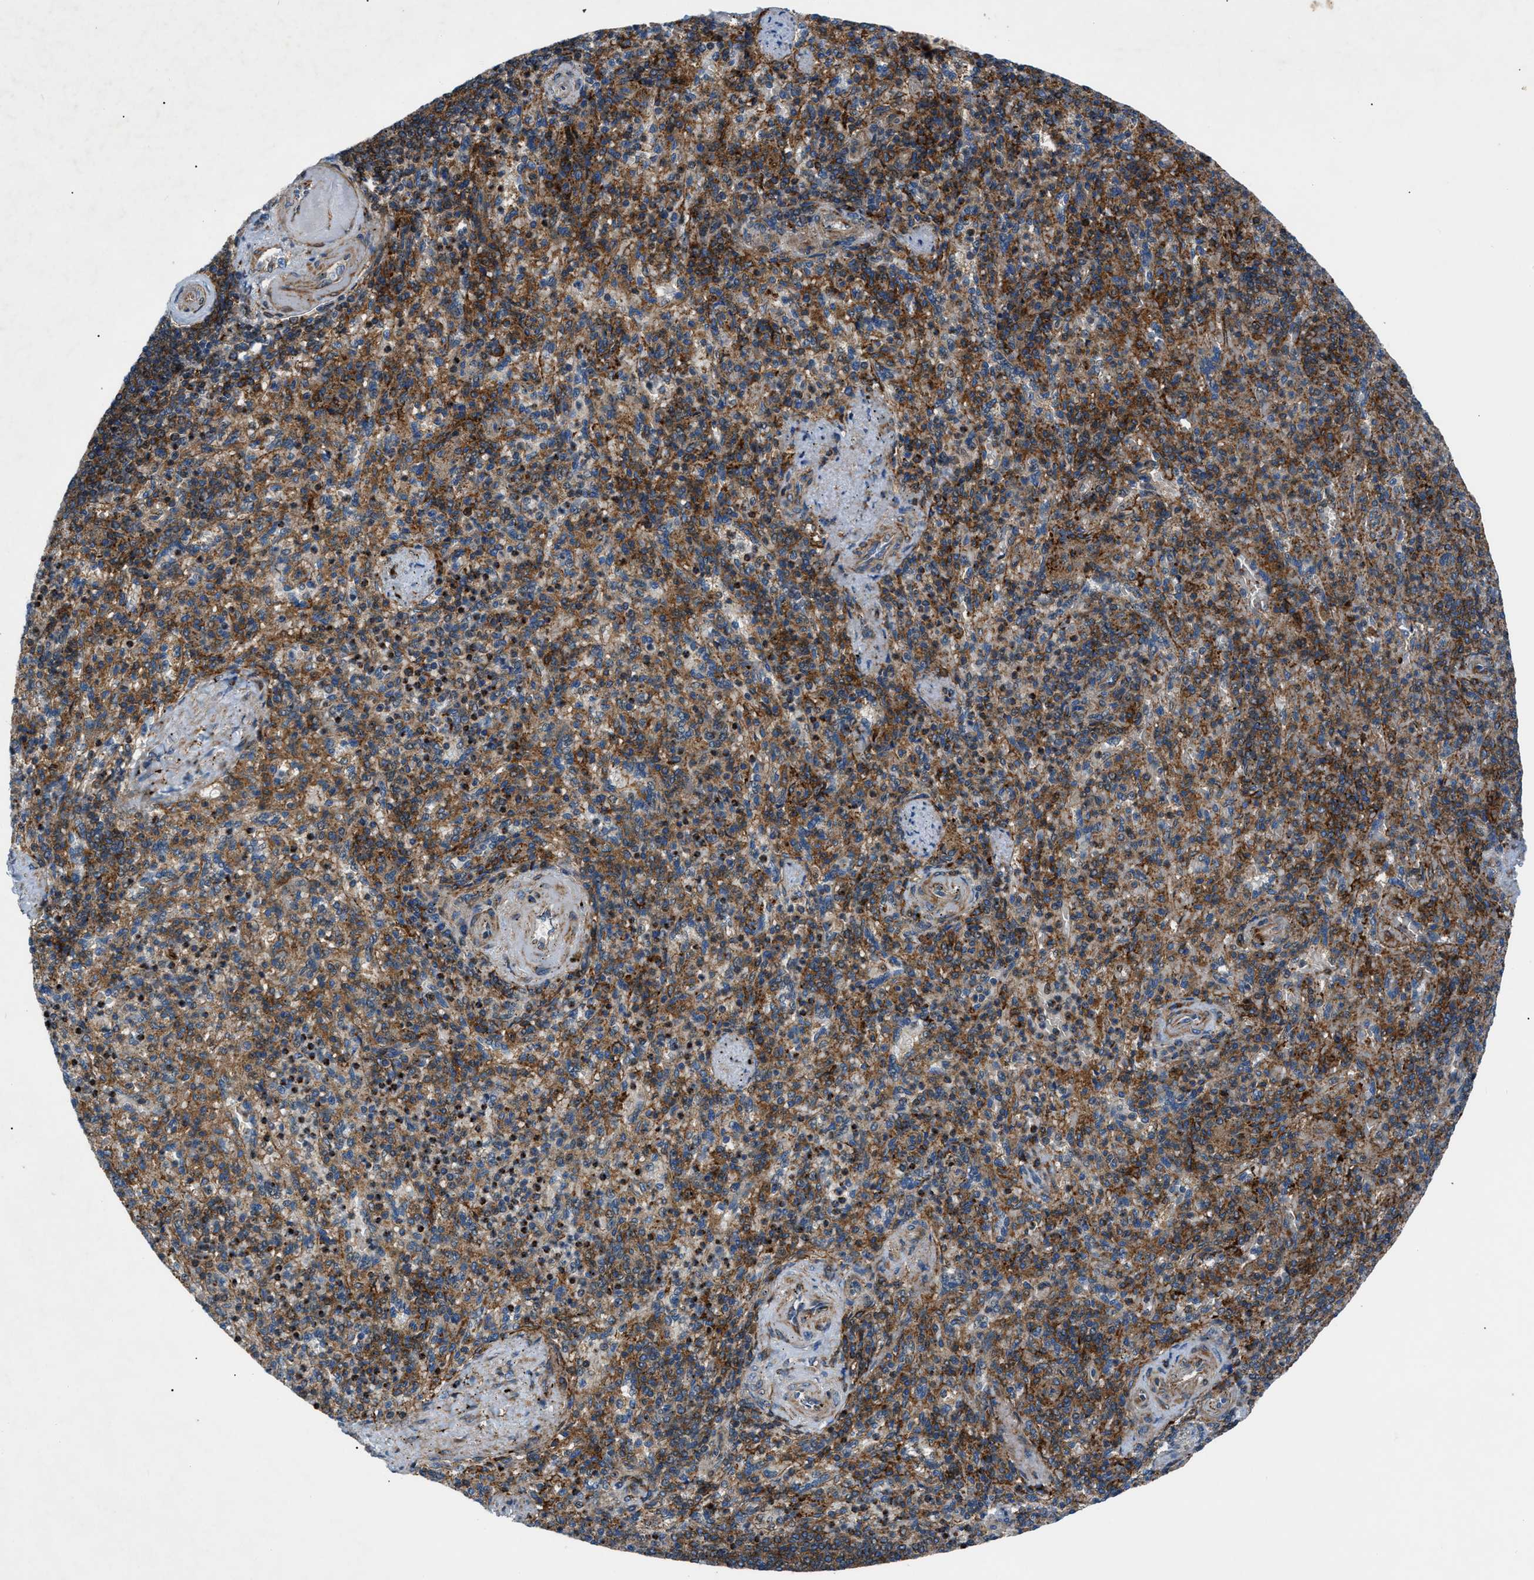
{"staining": {"intensity": "strong", "quantity": ">75%", "location": "cytoplasmic/membranous"}, "tissue": "spleen", "cell_type": "Cells in red pulp", "image_type": "normal", "snomed": [{"axis": "morphology", "description": "Normal tissue, NOS"}, {"axis": "topography", "description": "Spleen"}], "caption": "Brown immunohistochemical staining in benign human spleen demonstrates strong cytoplasmic/membranous positivity in about >75% of cells in red pulp.", "gene": "DHODH", "patient": {"sex": "female", "age": 74}}